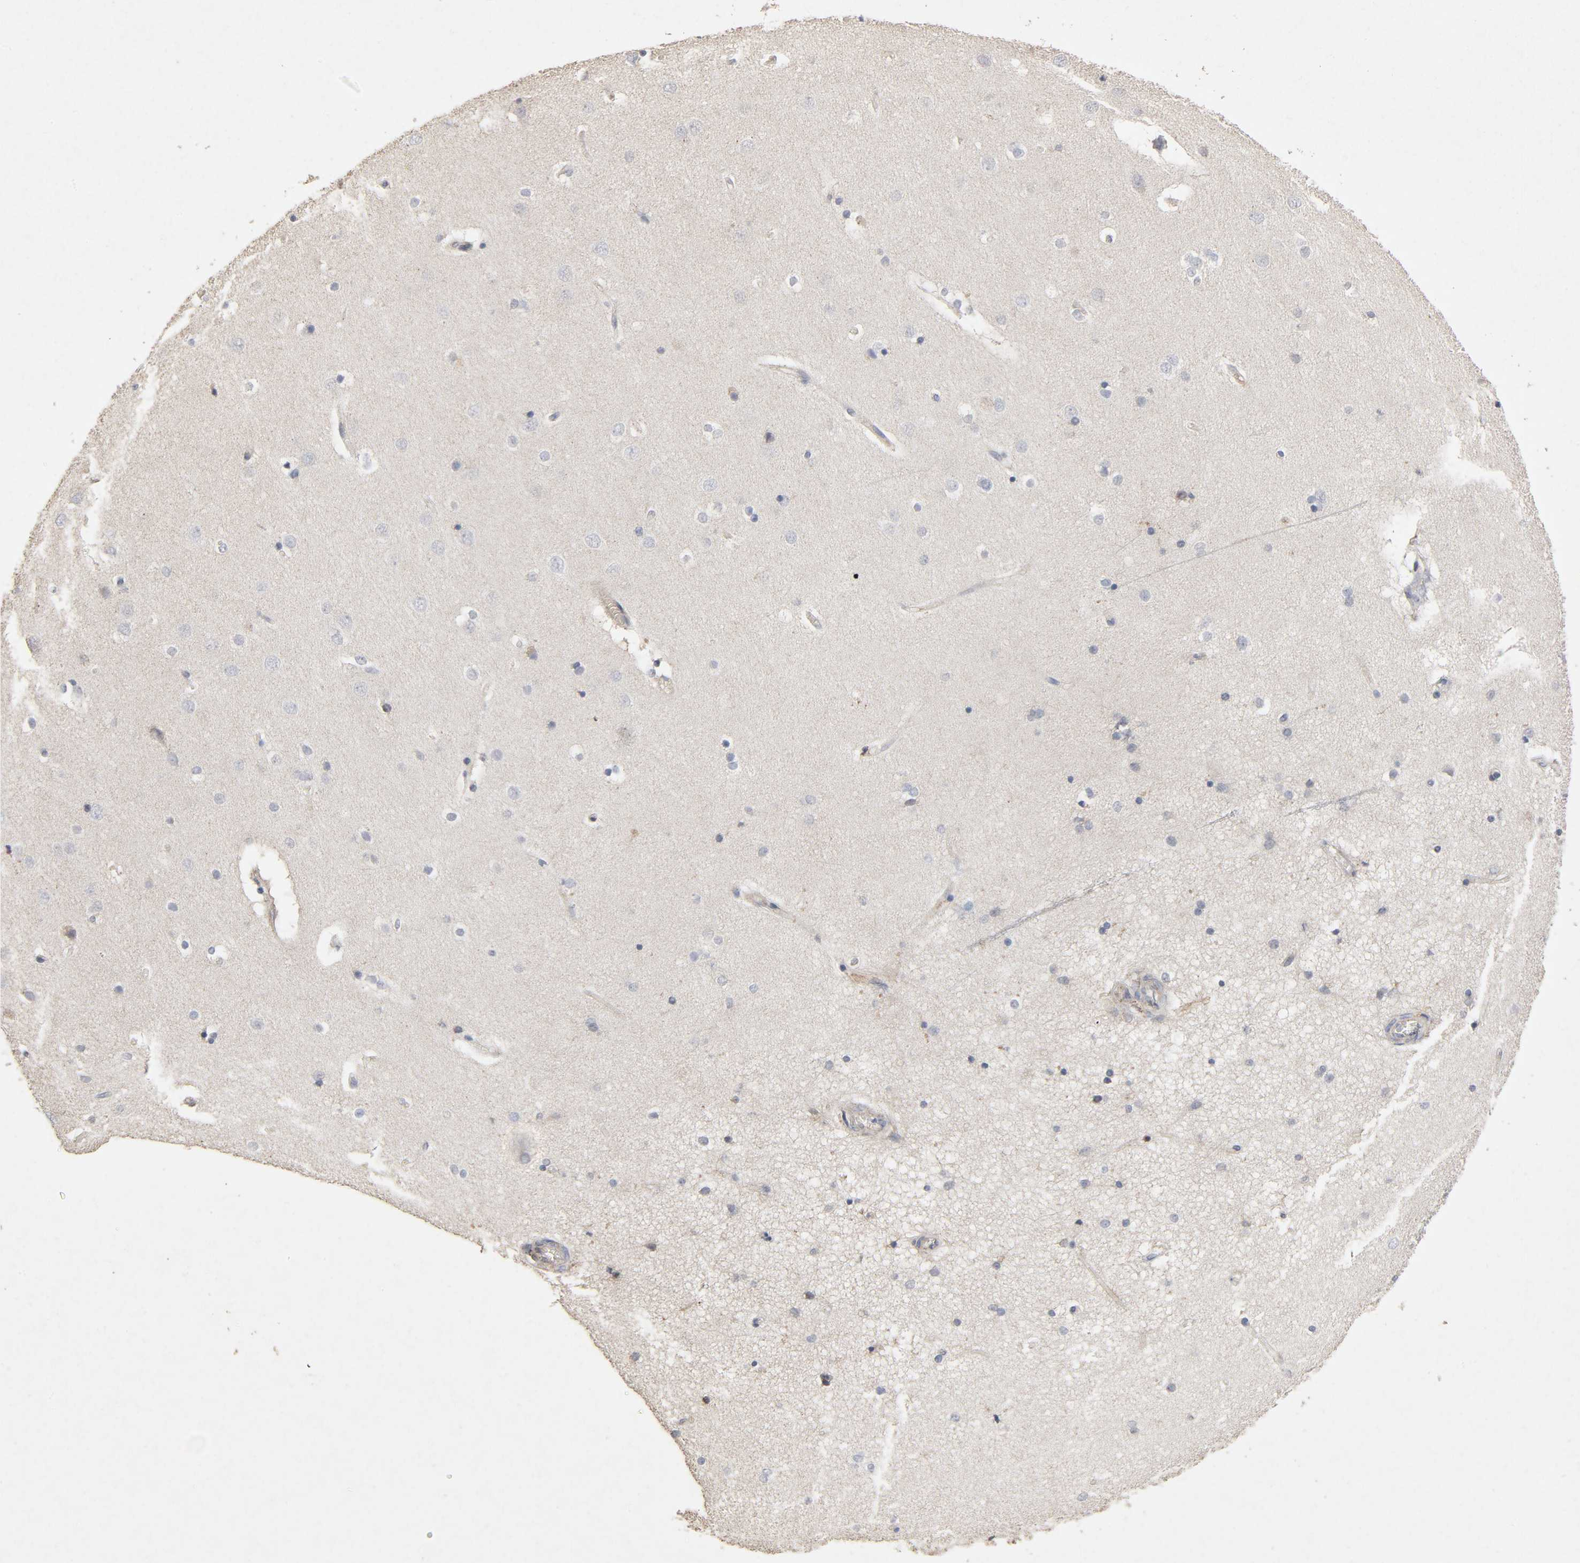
{"staining": {"intensity": "weak", "quantity": "<25%", "location": "cytoplasmic/membranous"}, "tissue": "cerebral cortex", "cell_type": "Endothelial cells", "image_type": "normal", "snomed": [{"axis": "morphology", "description": "Normal tissue, NOS"}, {"axis": "topography", "description": "Cerebral cortex"}], "caption": "Histopathology image shows no protein staining in endothelial cells of unremarkable cerebral cortex.", "gene": "CDK6", "patient": {"sex": "female", "age": 54}}